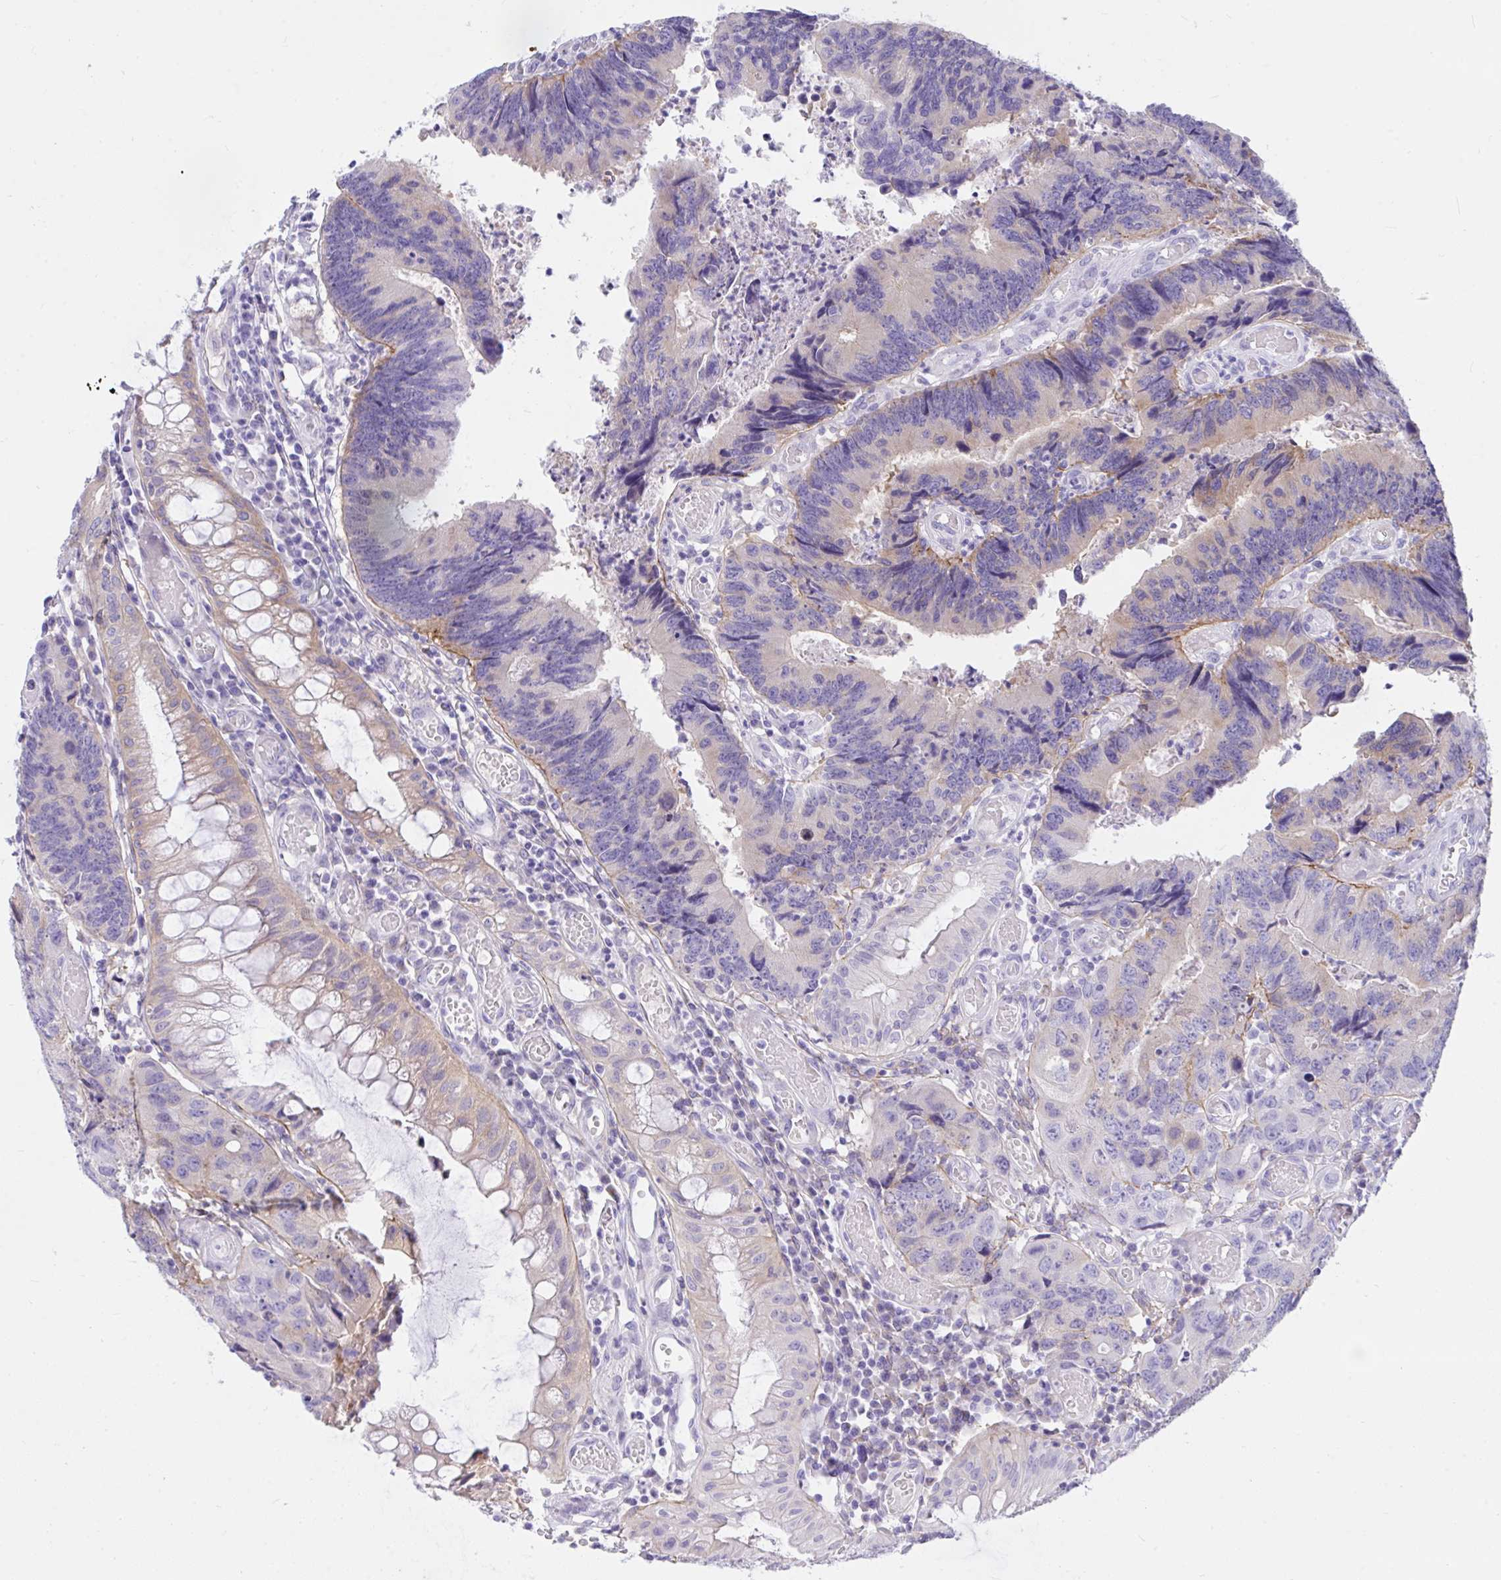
{"staining": {"intensity": "weak", "quantity": "<25%", "location": "cytoplasmic/membranous"}, "tissue": "colorectal cancer", "cell_type": "Tumor cells", "image_type": "cancer", "snomed": [{"axis": "morphology", "description": "Adenocarcinoma, NOS"}, {"axis": "topography", "description": "Colon"}], "caption": "A photomicrograph of colorectal cancer stained for a protein reveals no brown staining in tumor cells. (Immunohistochemistry, brightfield microscopy, high magnification).", "gene": "TLN2", "patient": {"sex": "female", "age": 67}}